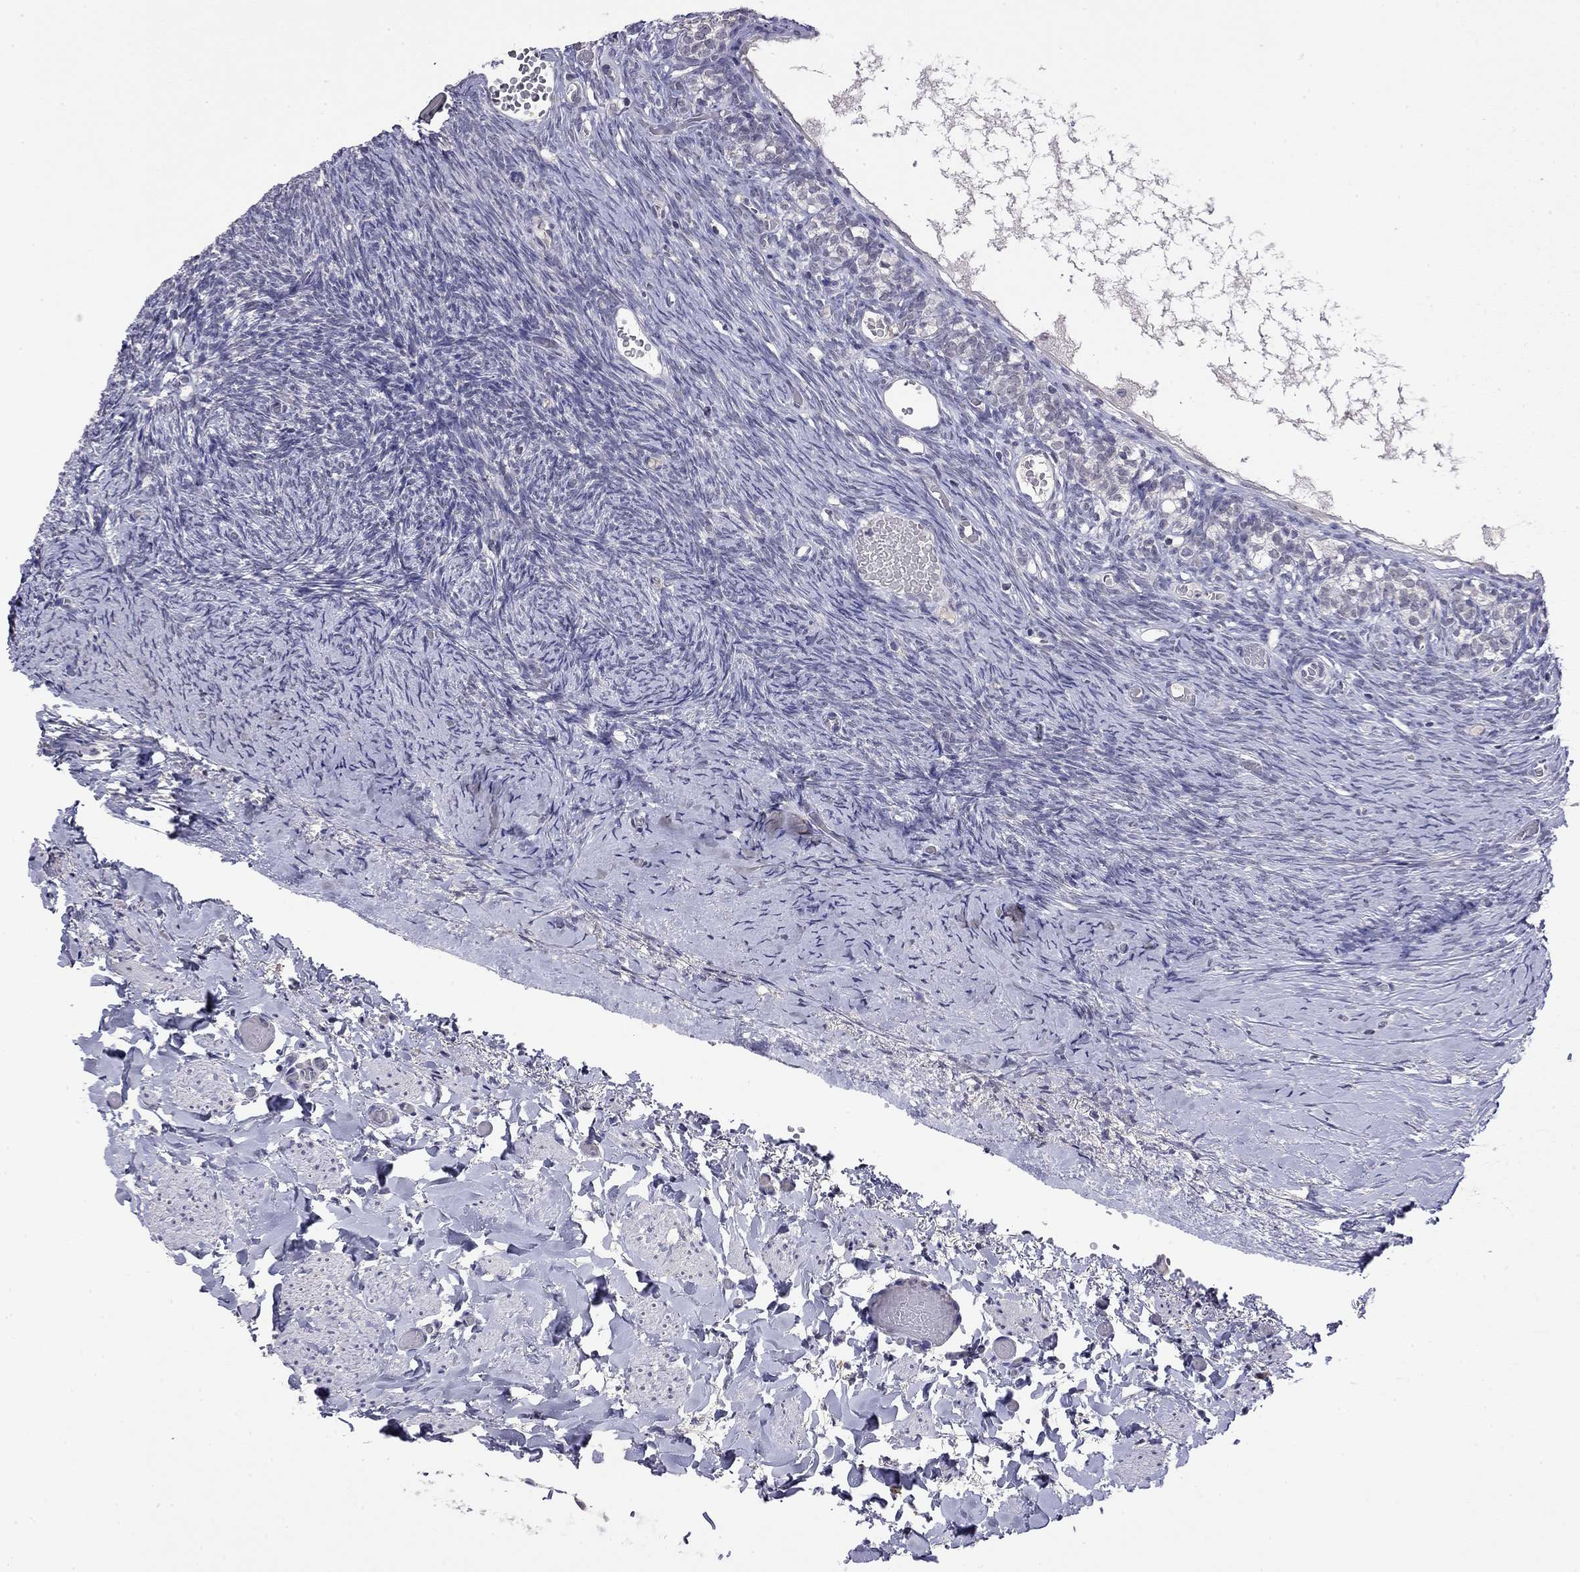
{"staining": {"intensity": "negative", "quantity": "none", "location": "none"}, "tissue": "ovary", "cell_type": "Ovarian stroma cells", "image_type": "normal", "snomed": [{"axis": "morphology", "description": "Normal tissue, NOS"}, {"axis": "topography", "description": "Ovary"}], "caption": "Protein analysis of normal ovary demonstrates no significant staining in ovarian stroma cells. (Brightfield microscopy of DAB immunohistochemistry (IHC) at high magnification).", "gene": "WNK3", "patient": {"sex": "female", "age": 39}}